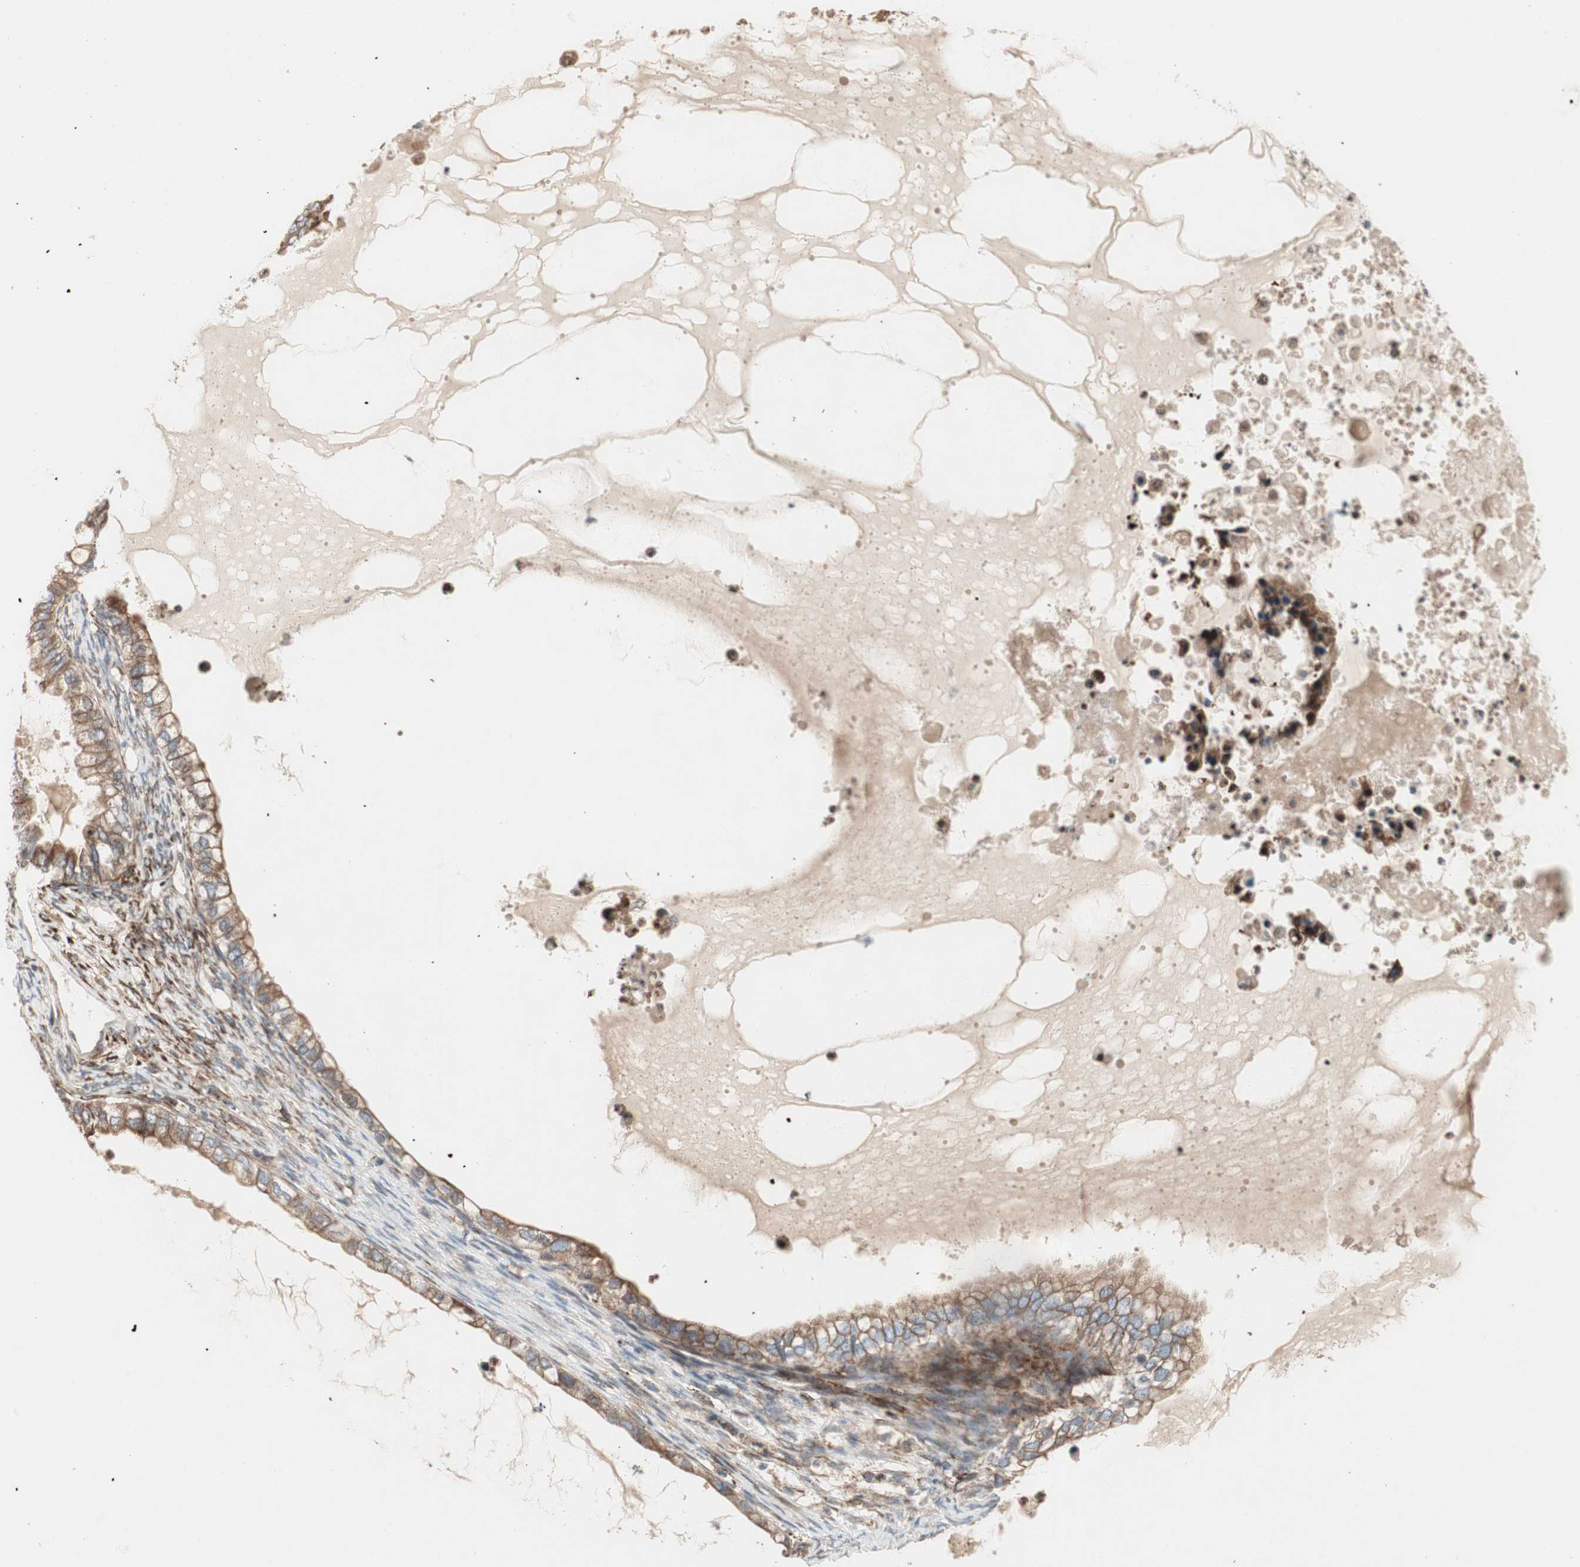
{"staining": {"intensity": "moderate", "quantity": ">75%", "location": "cytoplasmic/membranous"}, "tissue": "ovarian cancer", "cell_type": "Tumor cells", "image_type": "cancer", "snomed": [{"axis": "morphology", "description": "Cystadenocarcinoma, mucinous, NOS"}, {"axis": "topography", "description": "Ovary"}], "caption": "This is an image of IHC staining of mucinous cystadenocarcinoma (ovarian), which shows moderate staining in the cytoplasmic/membranous of tumor cells.", "gene": "H6PD", "patient": {"sex": "female", "age": 80}}